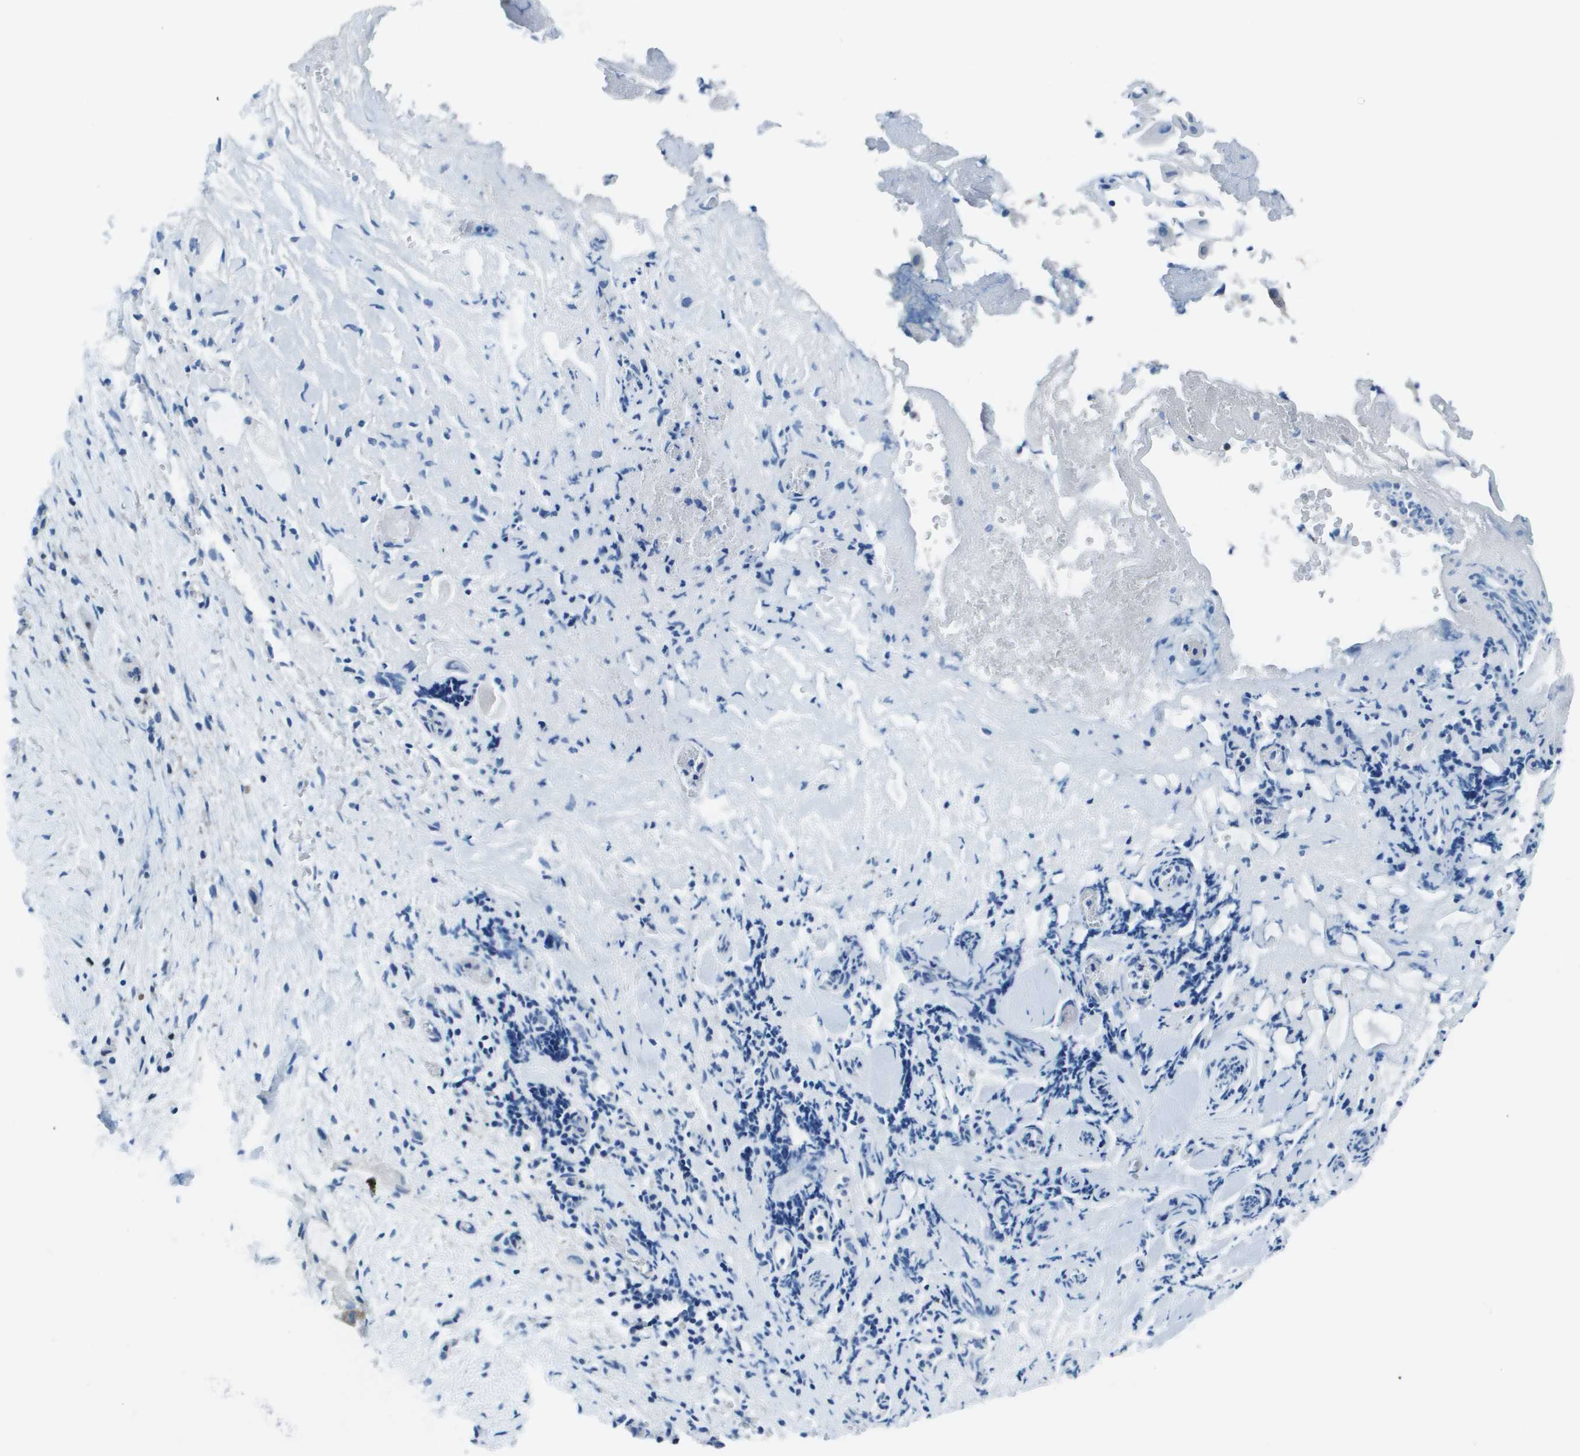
{"staining": {"intensity": "negative", "quantity": "none", "location": "none"}, "tissue": "liver cancer", "cell_type": "Tumor cells", "image_type": "cancer", "snomed": [{"axis": "morphology", "description": "Normal tissue, NOS"}, {"axis": "morphology", "description": "Cholangiocarcinoma"}, {"axis": "topography", "description": "Liver"}, {"axis": "topography", "description": "Peripheral nerve tissue"}], "caption": "DAB immunohistochemical staining of liver cholangiocarcinoma displays no significant staining in tumor cells.", "gene": "STIP1", "patient": {"sex": "male", "age": 50}}